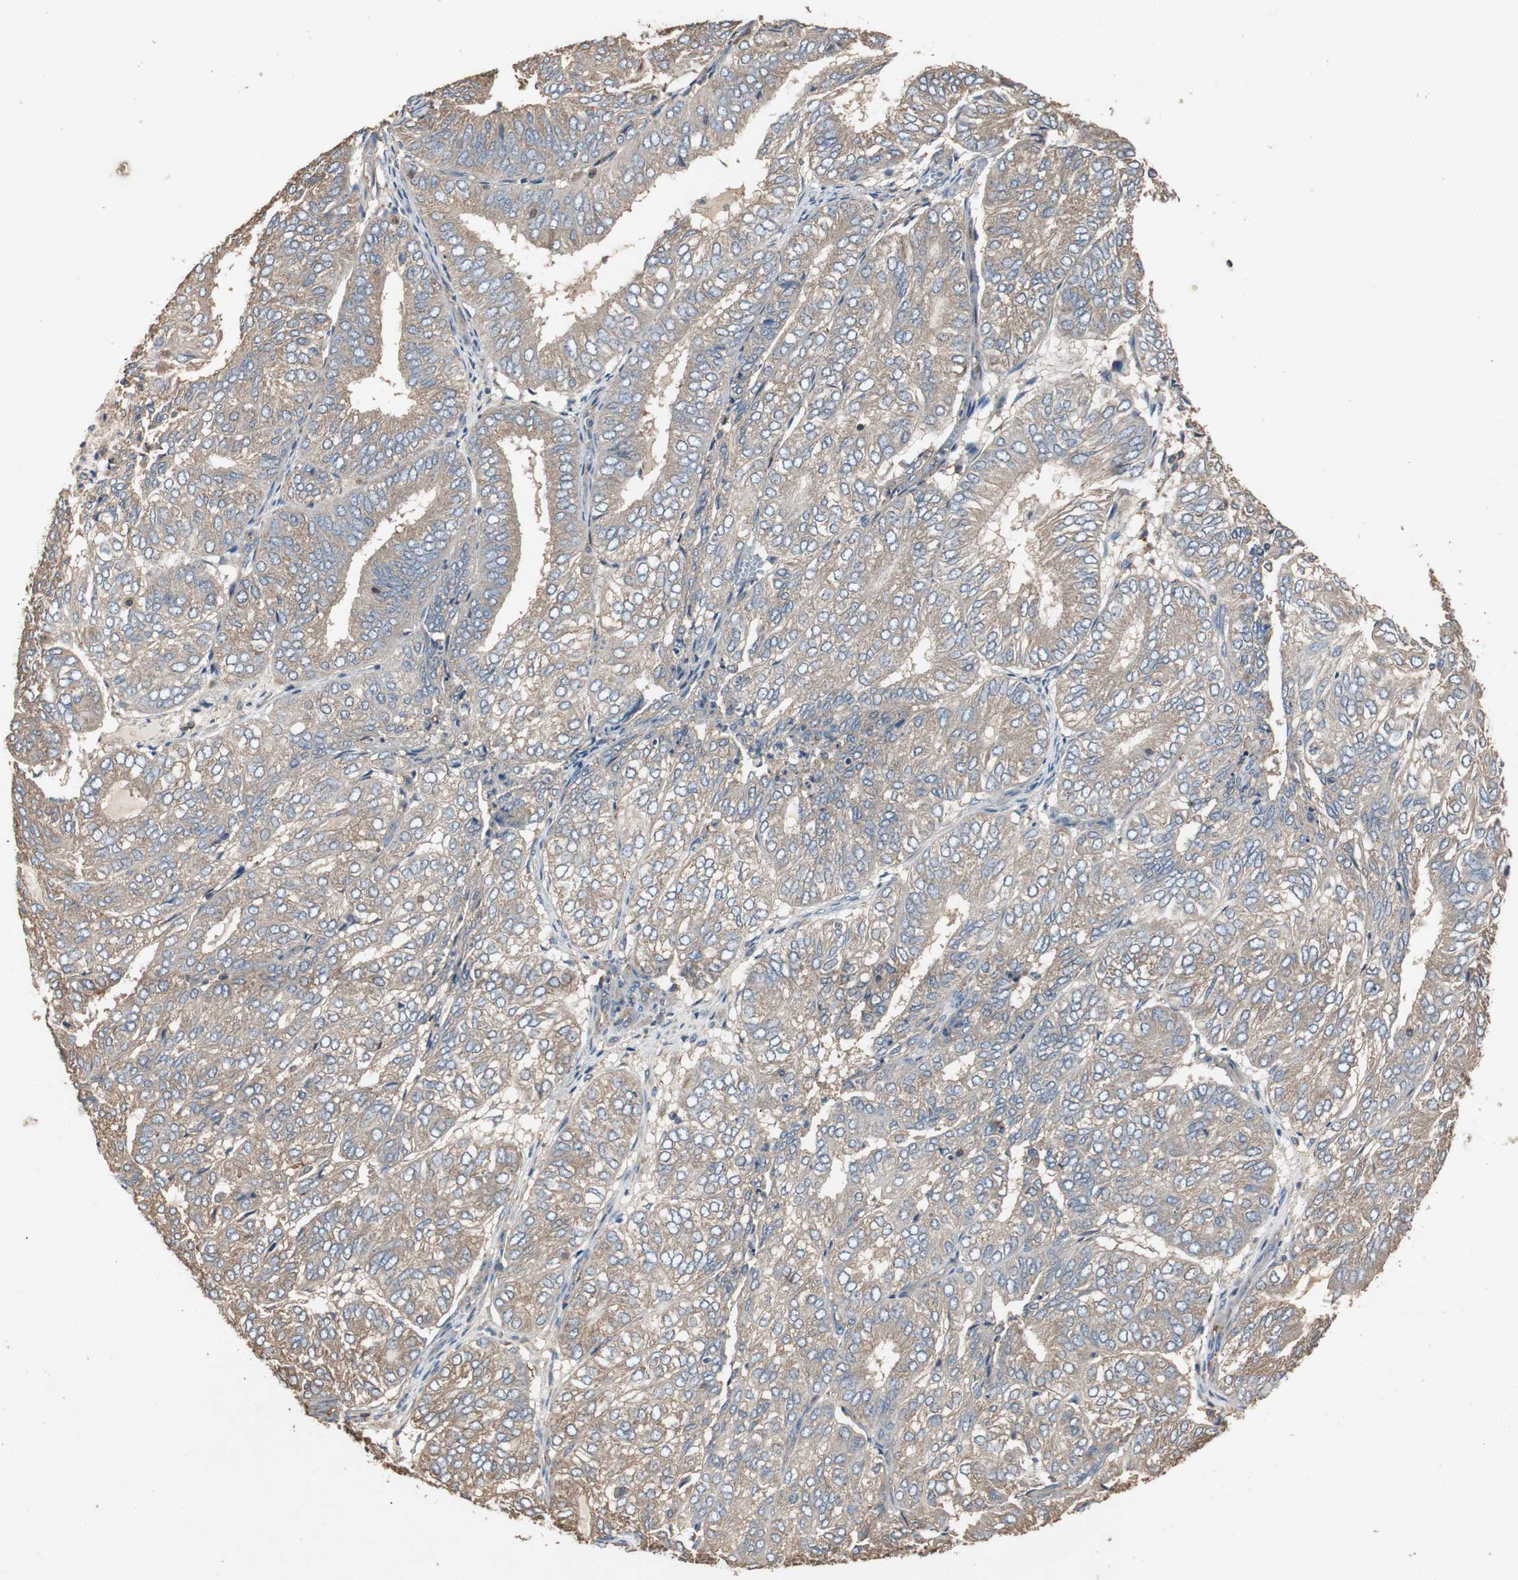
{"staining": {"intensity": "weak", "quantity": ">75%", "location": "cytoplasmic/membranous"}, "tissue": "endometrial cancer", "cell_type": "Tumor cells", "image_type": "cancer", "snomed": [{"axis": "morphology", "description": "Adenocarcinoma, NOS"}, {"axis": "topography", "description": "Uterus"}], "caption": "This photomicrograph reveals immunohistochemistry (IHC) staining of human adenocarcinoma (endometrial), with low weak cytoplasmic/membranous staining in approximately >75% of tumor cells.", "gene": "TNFRSF14", "patient": {"sex": "female", "age": 60}}